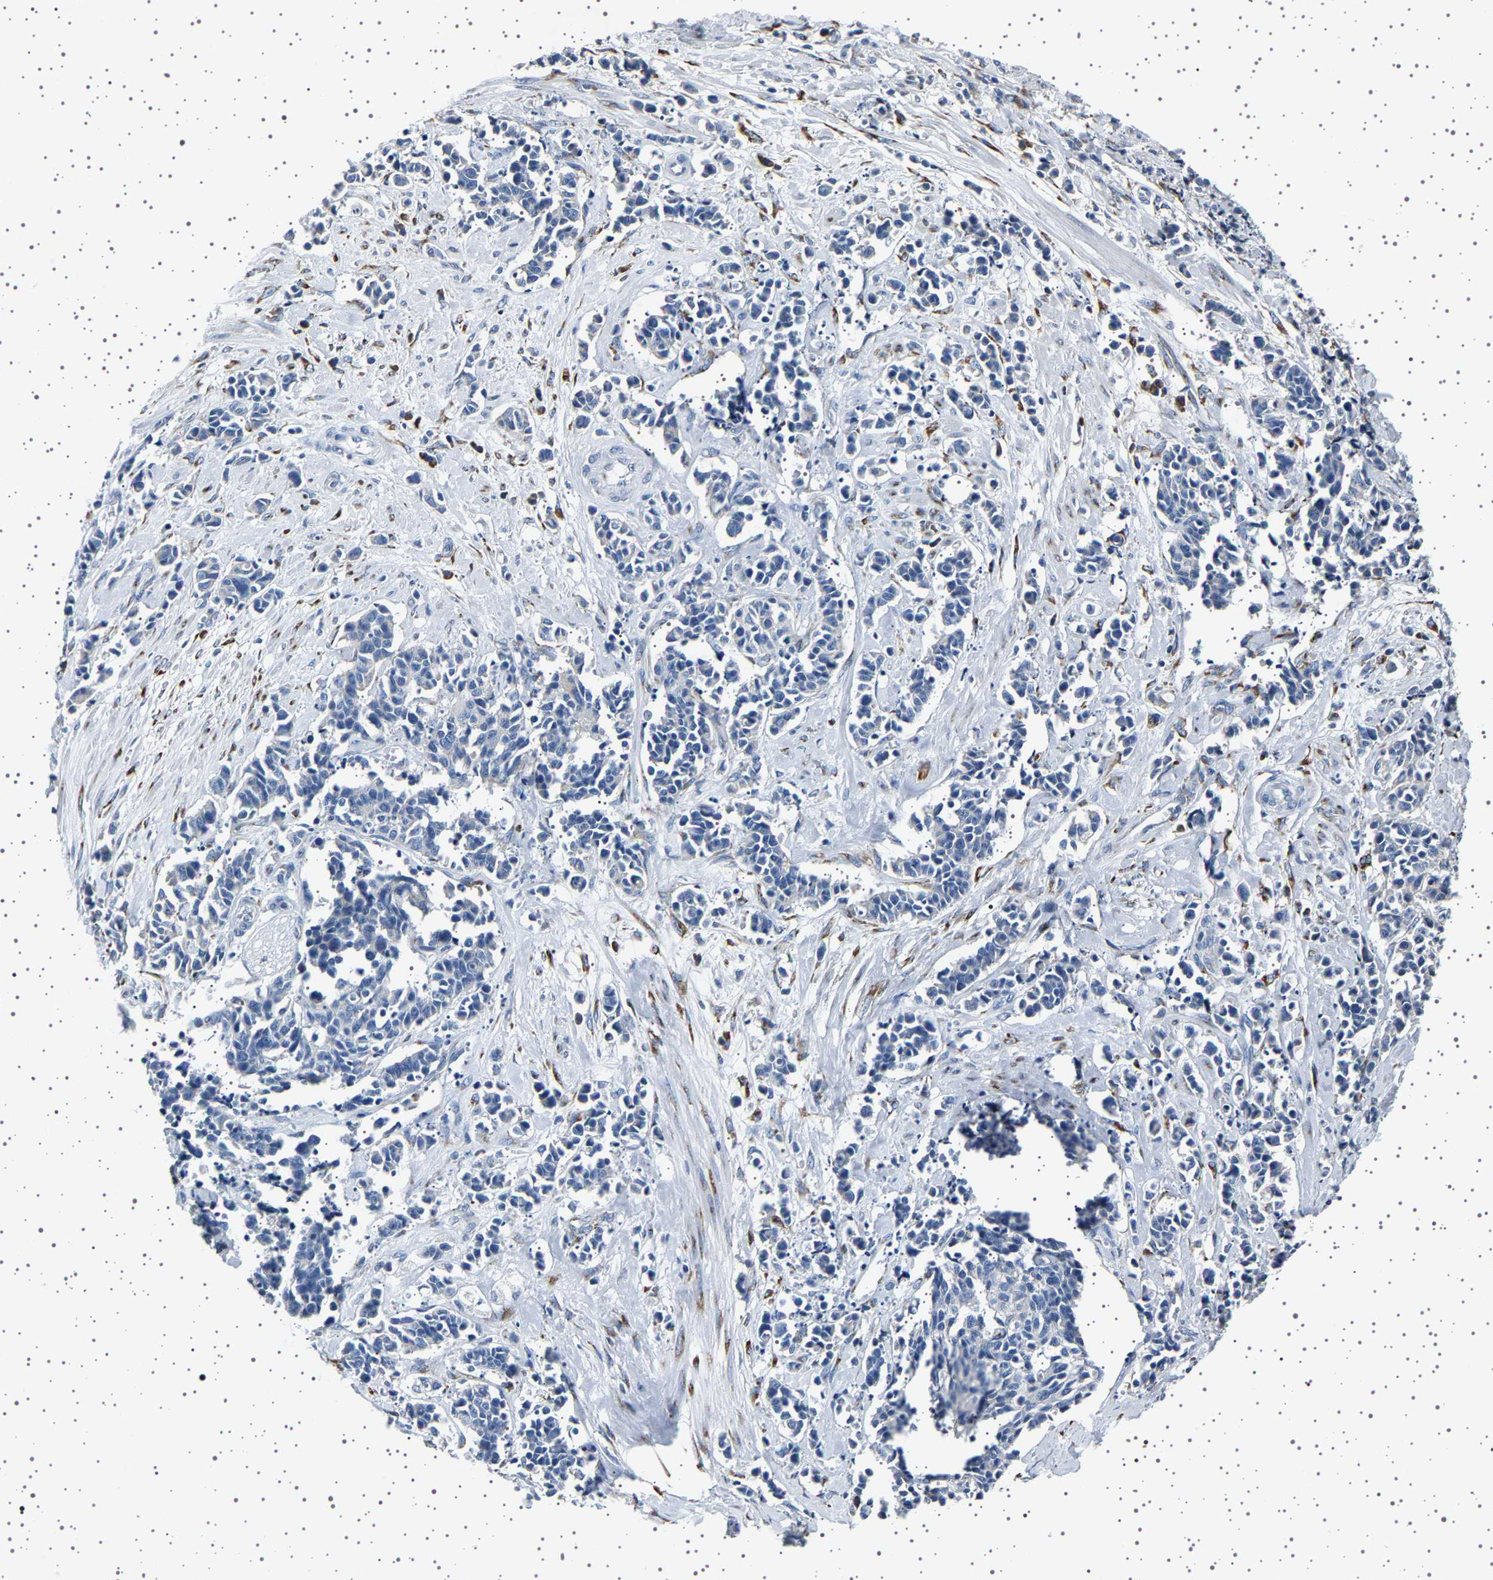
{"staining": {"intensity": "negative", "quantity": "none", "location": "none"}, "tissue": "cervical cancer", "cell_type": "Tumor cells", "image_type": "cancer", "snomed": [{"axis": "morphology", "description": "Squamous cell carcinoma, NOS"}, {"axis": "topography", "description": "Cervix"}], "caption": "DAB immunohistochemical staining of human cervical cancer (squamous cell carcinoma) reveals no significant positivity in tumor cells.", "gene": "FTCD", "patient": {"sex": "female", "age": 35}}